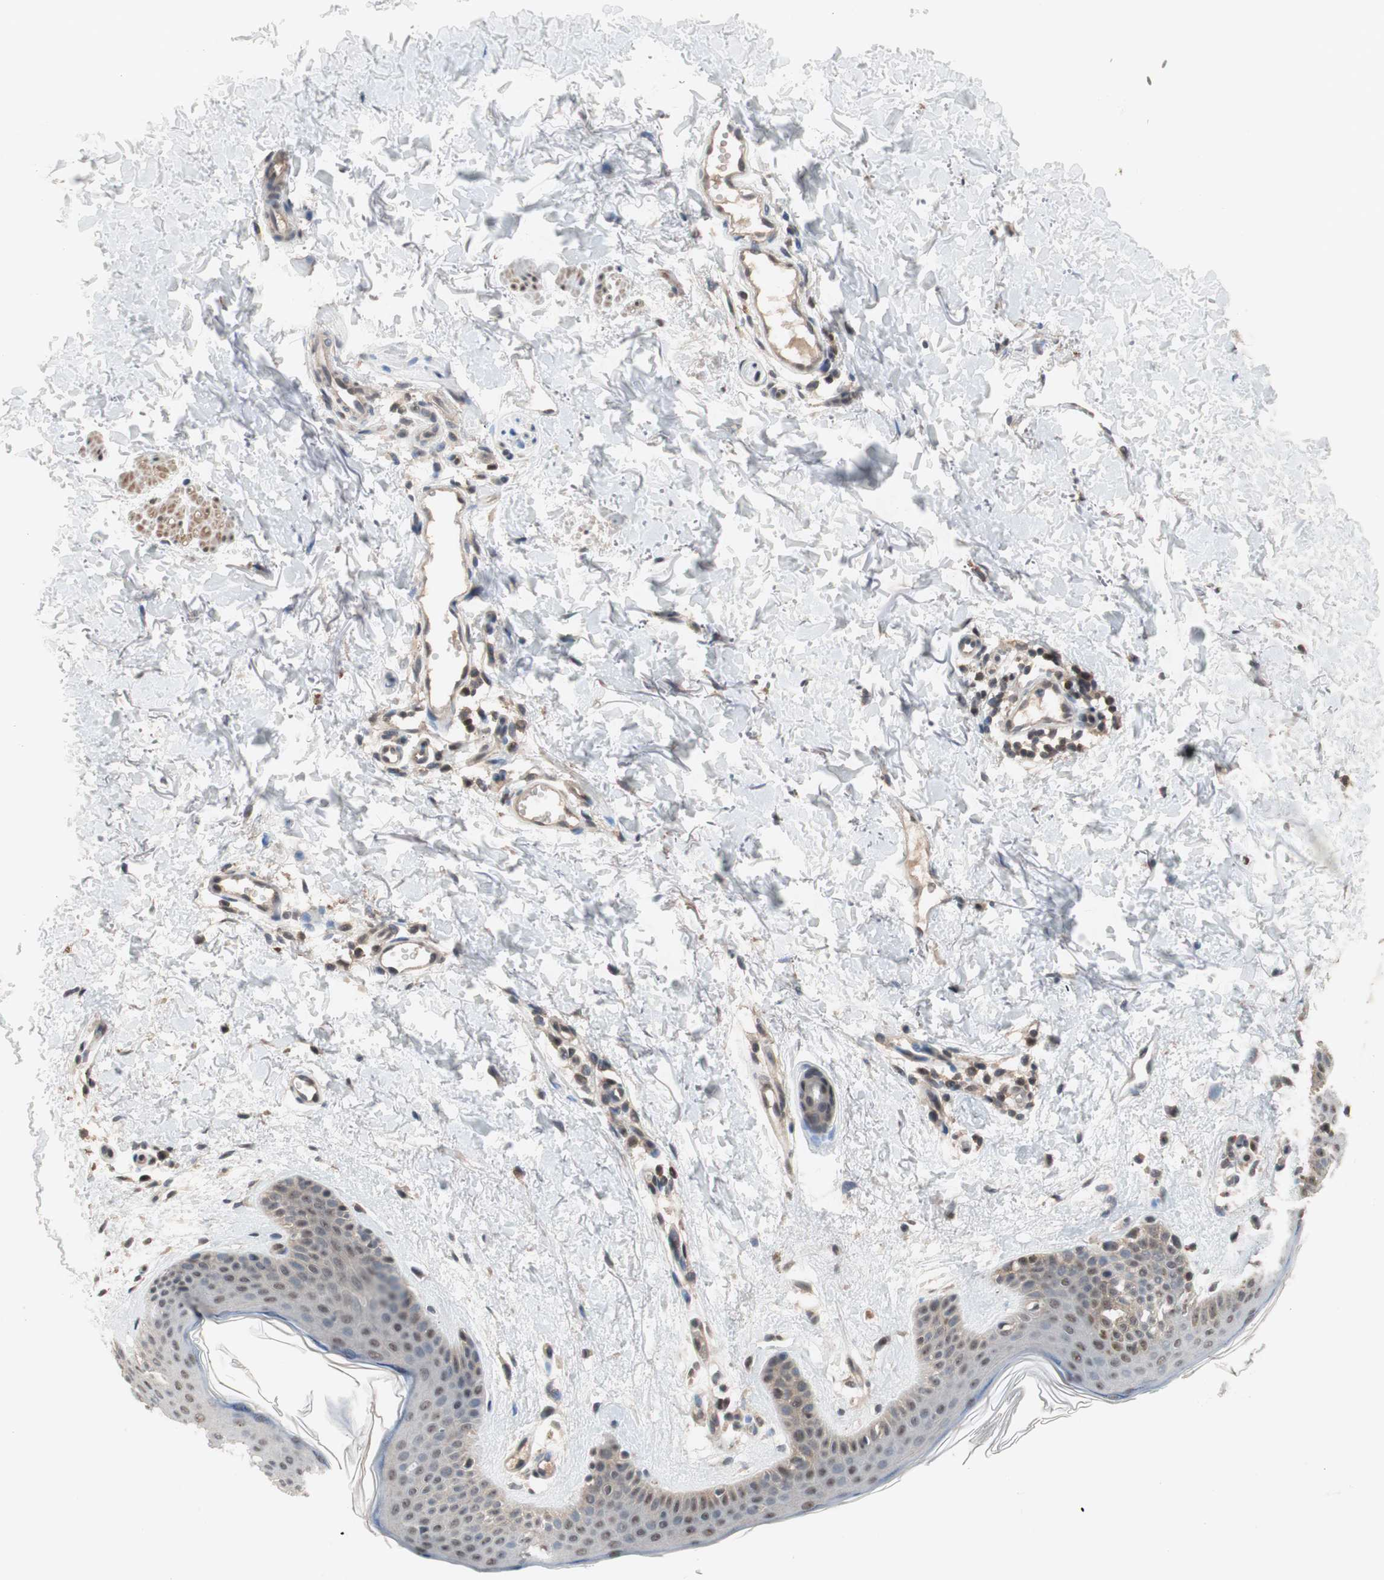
{"staining": {"intensity": "negative", "quantity": "none", "location": "none"}, "tissue": "skin", "cell_type": "Fibroblasts", "image_type": "normal", "snomed": [{"axis": "morphology", "description": "Normal tissue, NOS"}, {"axis": "topography", "description": "Skin"}], "caption": "There is no significant expression in fibroblasts of skin. (Immunohistochemistry, brightfield microscopy, high magnification).", "gene": "GART", "patient": {"sex": "female", "age": 56}}